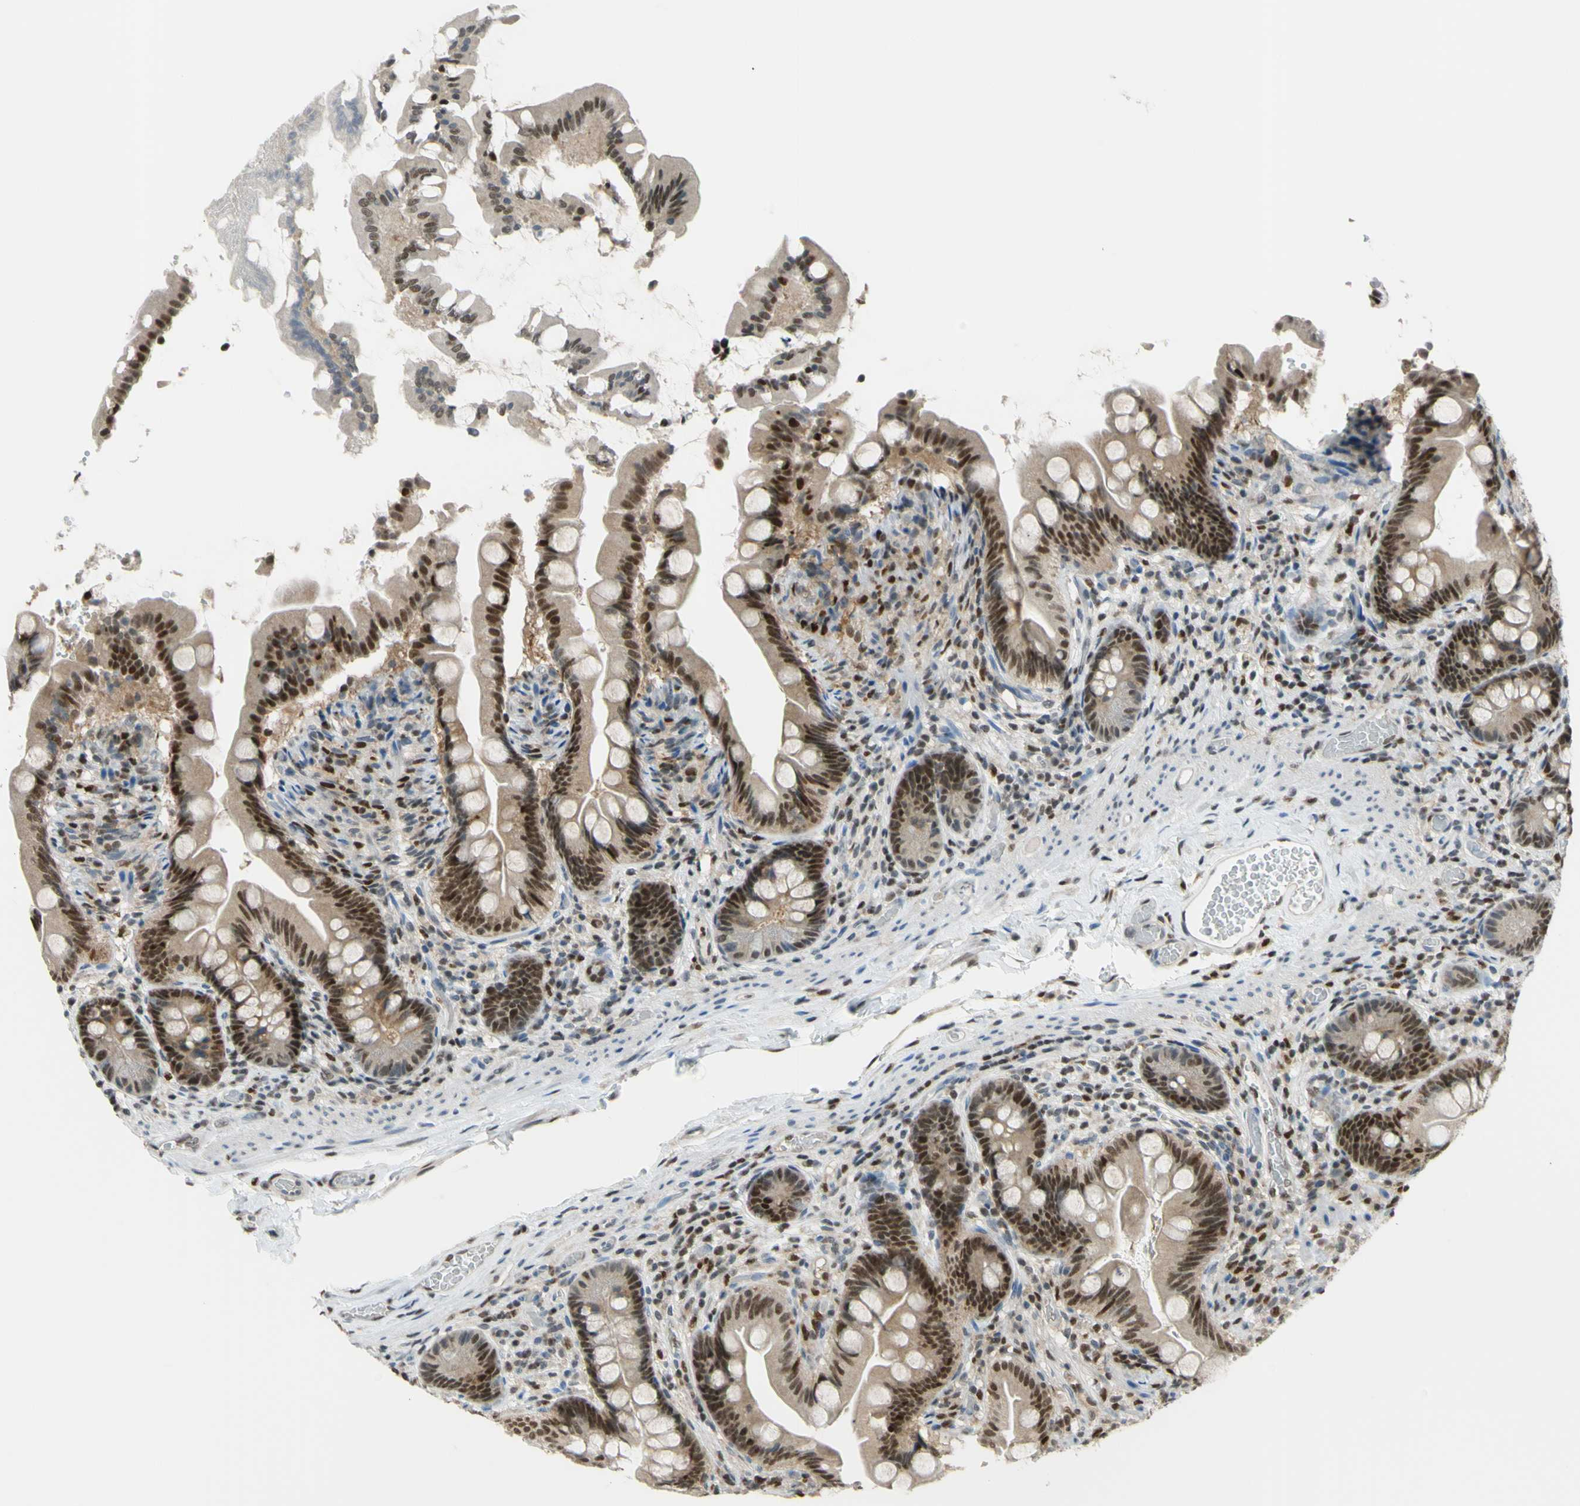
{"staining": {"intensity": "moderate", "quantity": ">75%", "location": "nuclear"}, "tissue": "small intestine", "cell_type": "Glandular cells", "image_type": "normal", "snomed": [{"axis": "morphology", "description": "Normal tissue, NOS"}, {"axis": "topography", "description": "Small intestine"}], "caption": "High-power microscopy captured an IHC micrograph of normal small intestine, revealing moderate nuclear staining in about >75% of glandular cells.", "gene": "FKBP5", "patient": {"sex": "female", "age": 56}}